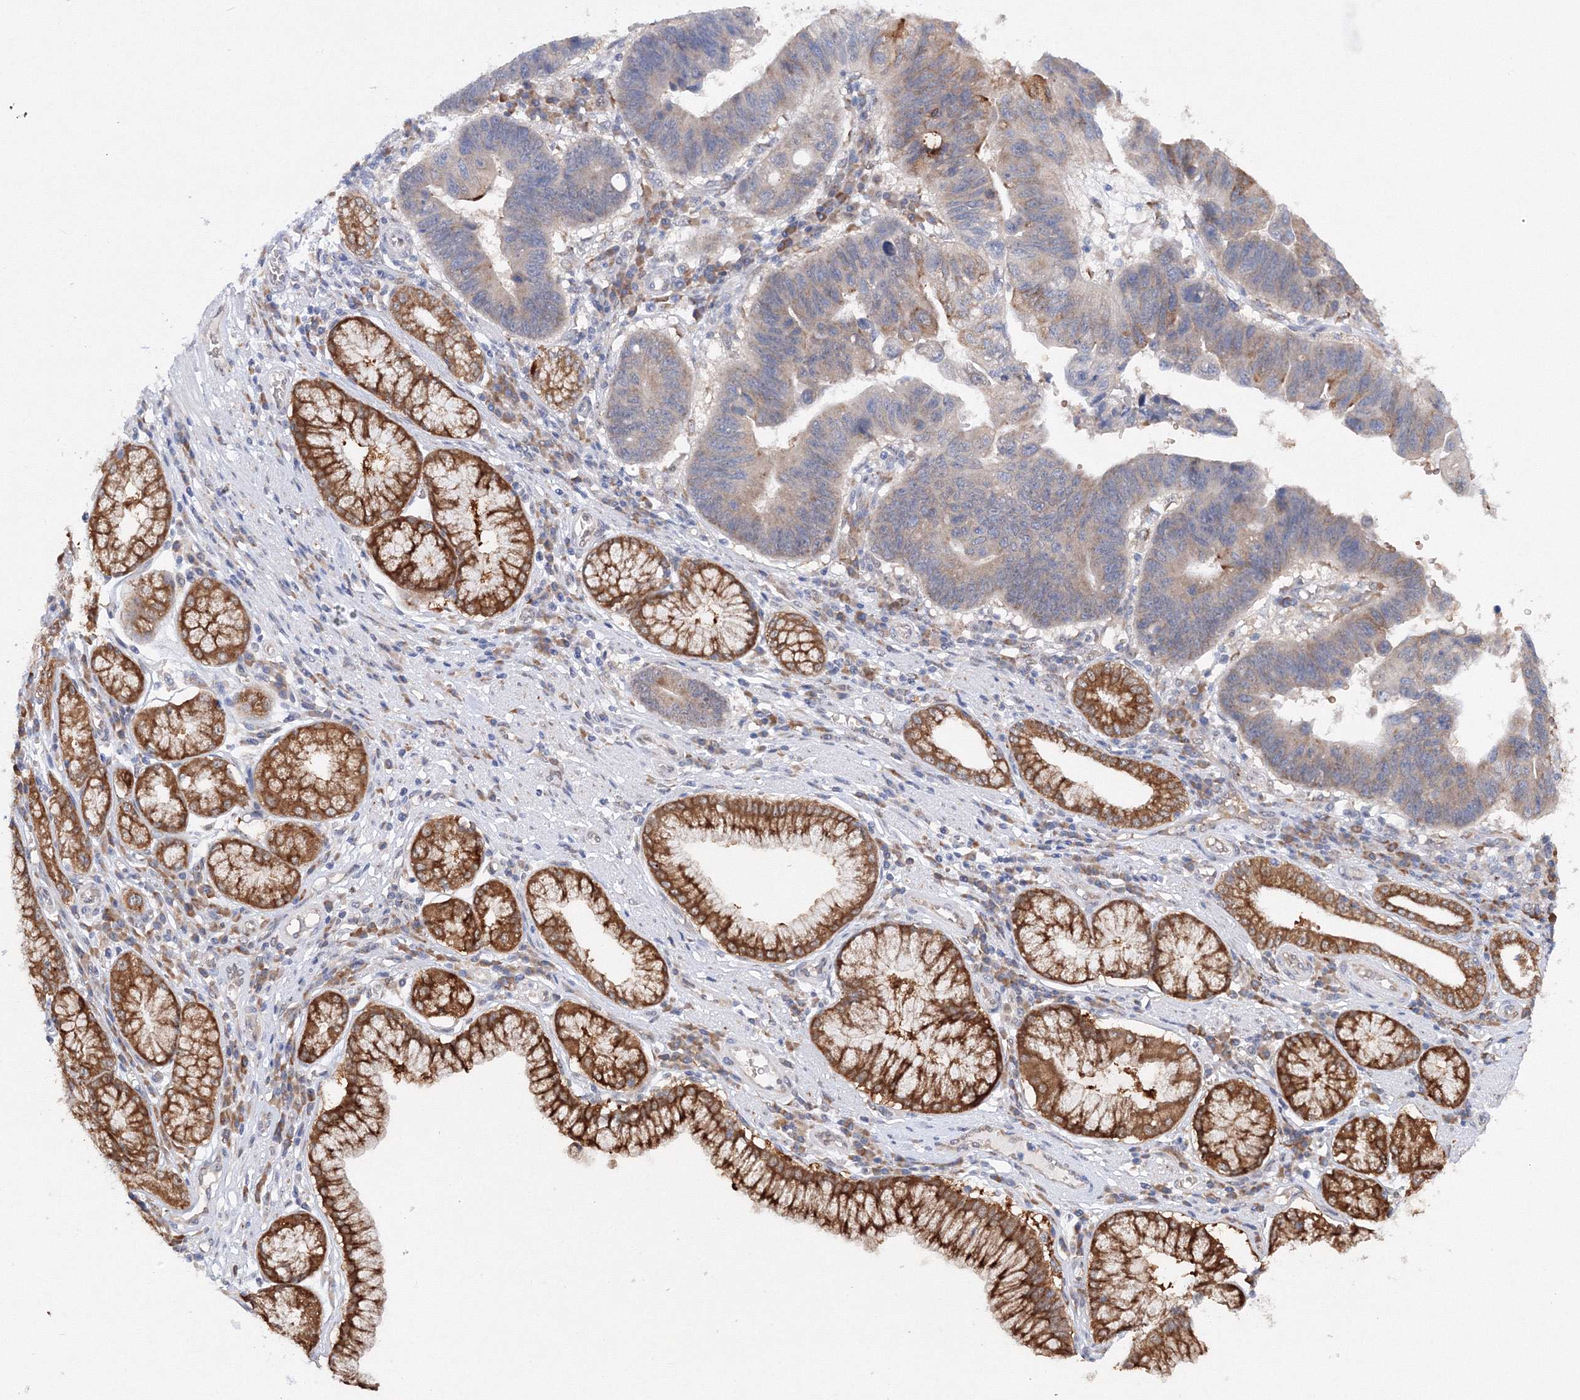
{"staining": {"intensity": "moderate", "quantity": "<25%", "location": "cytoplasmic/membranous"}, "tissue": "stomach cancer", "cell_type": "Tumor cells", "image_type": "cancer", "snomed": [{"axis": "morphology", "description": "Adenocarcinoma, NOS"}, {"axis": "topography", "description": "Stomach"}], "caption": "DAB (3,3'-diaminobenzidine) immunohistochemical staining of stomach adenocarcinoma shows moderate cytoplasmic/membranous protein staining in about <25% of tumor cells. Using DAB (3,3'-diaminobenzidine) (brown) and hematoxylin (blue) stains, captured at high magnification using brightfield microscopy.", "gene": "DIS3L2", "patient": {"sex": "male", "age": 59}}